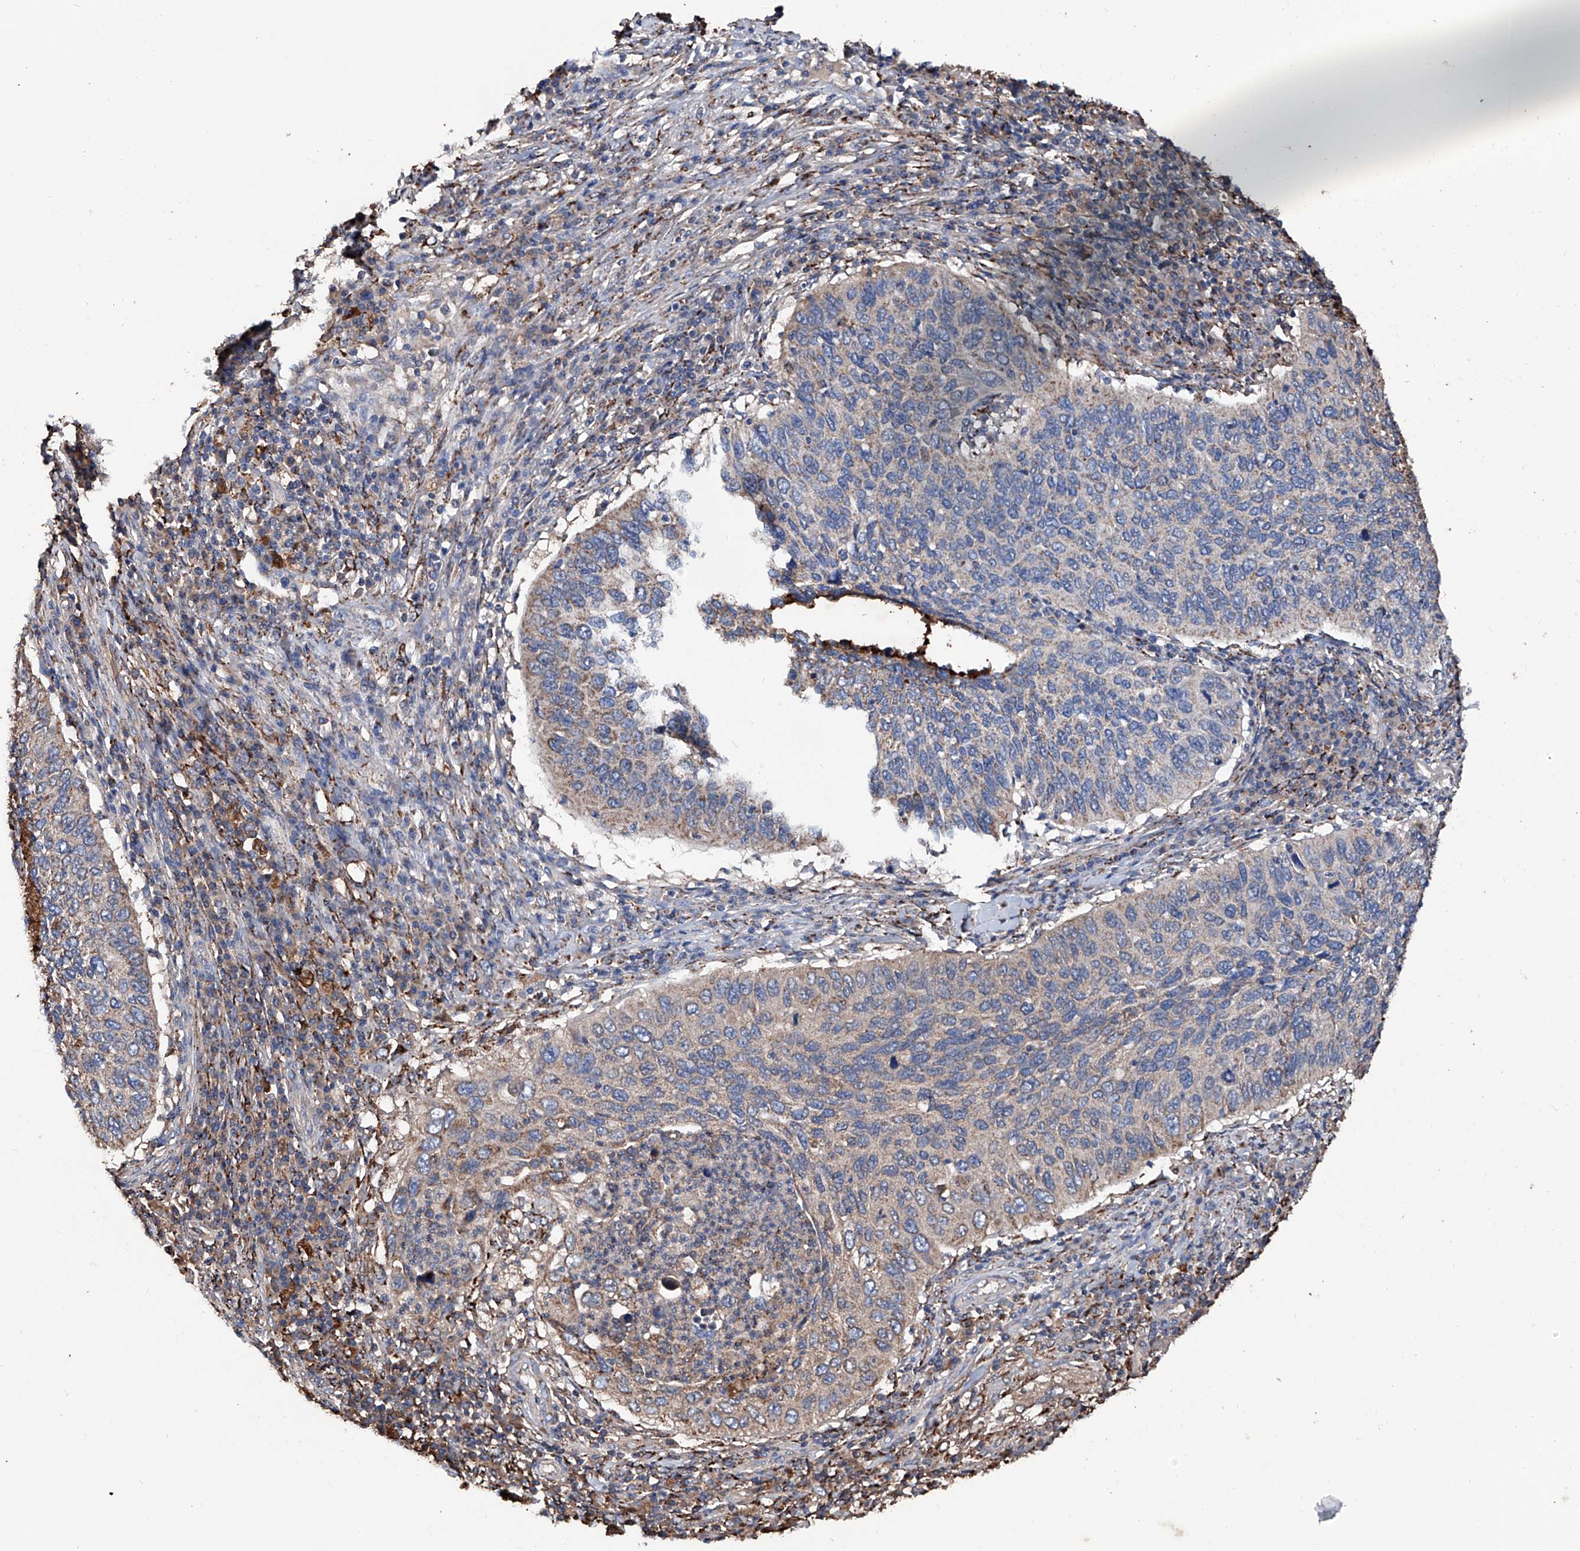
{"staining": {"intensity": "weak", "quantity": ">75%", "location": "cytoplasmic/membranous"}, "tissue": "cervical cancer", "cell_type": "Tumor cells", "image_type": "cancer", "snomed": [{"axis": "morphology", "description": "Squamous cell carcinoma, NOS"}, {"axis": "topography", "description": "Cervix"}], "caption": "This micrograph shows cervical cancer stained with immunohistochemistry to label a protein in brown. The cytoplasmic/membranous of tumor cells show weak positivity for the protein. Nuclei are counter-stained blue.", "gene": "NHS", "patient": {"sex": "female", "age": 38}}